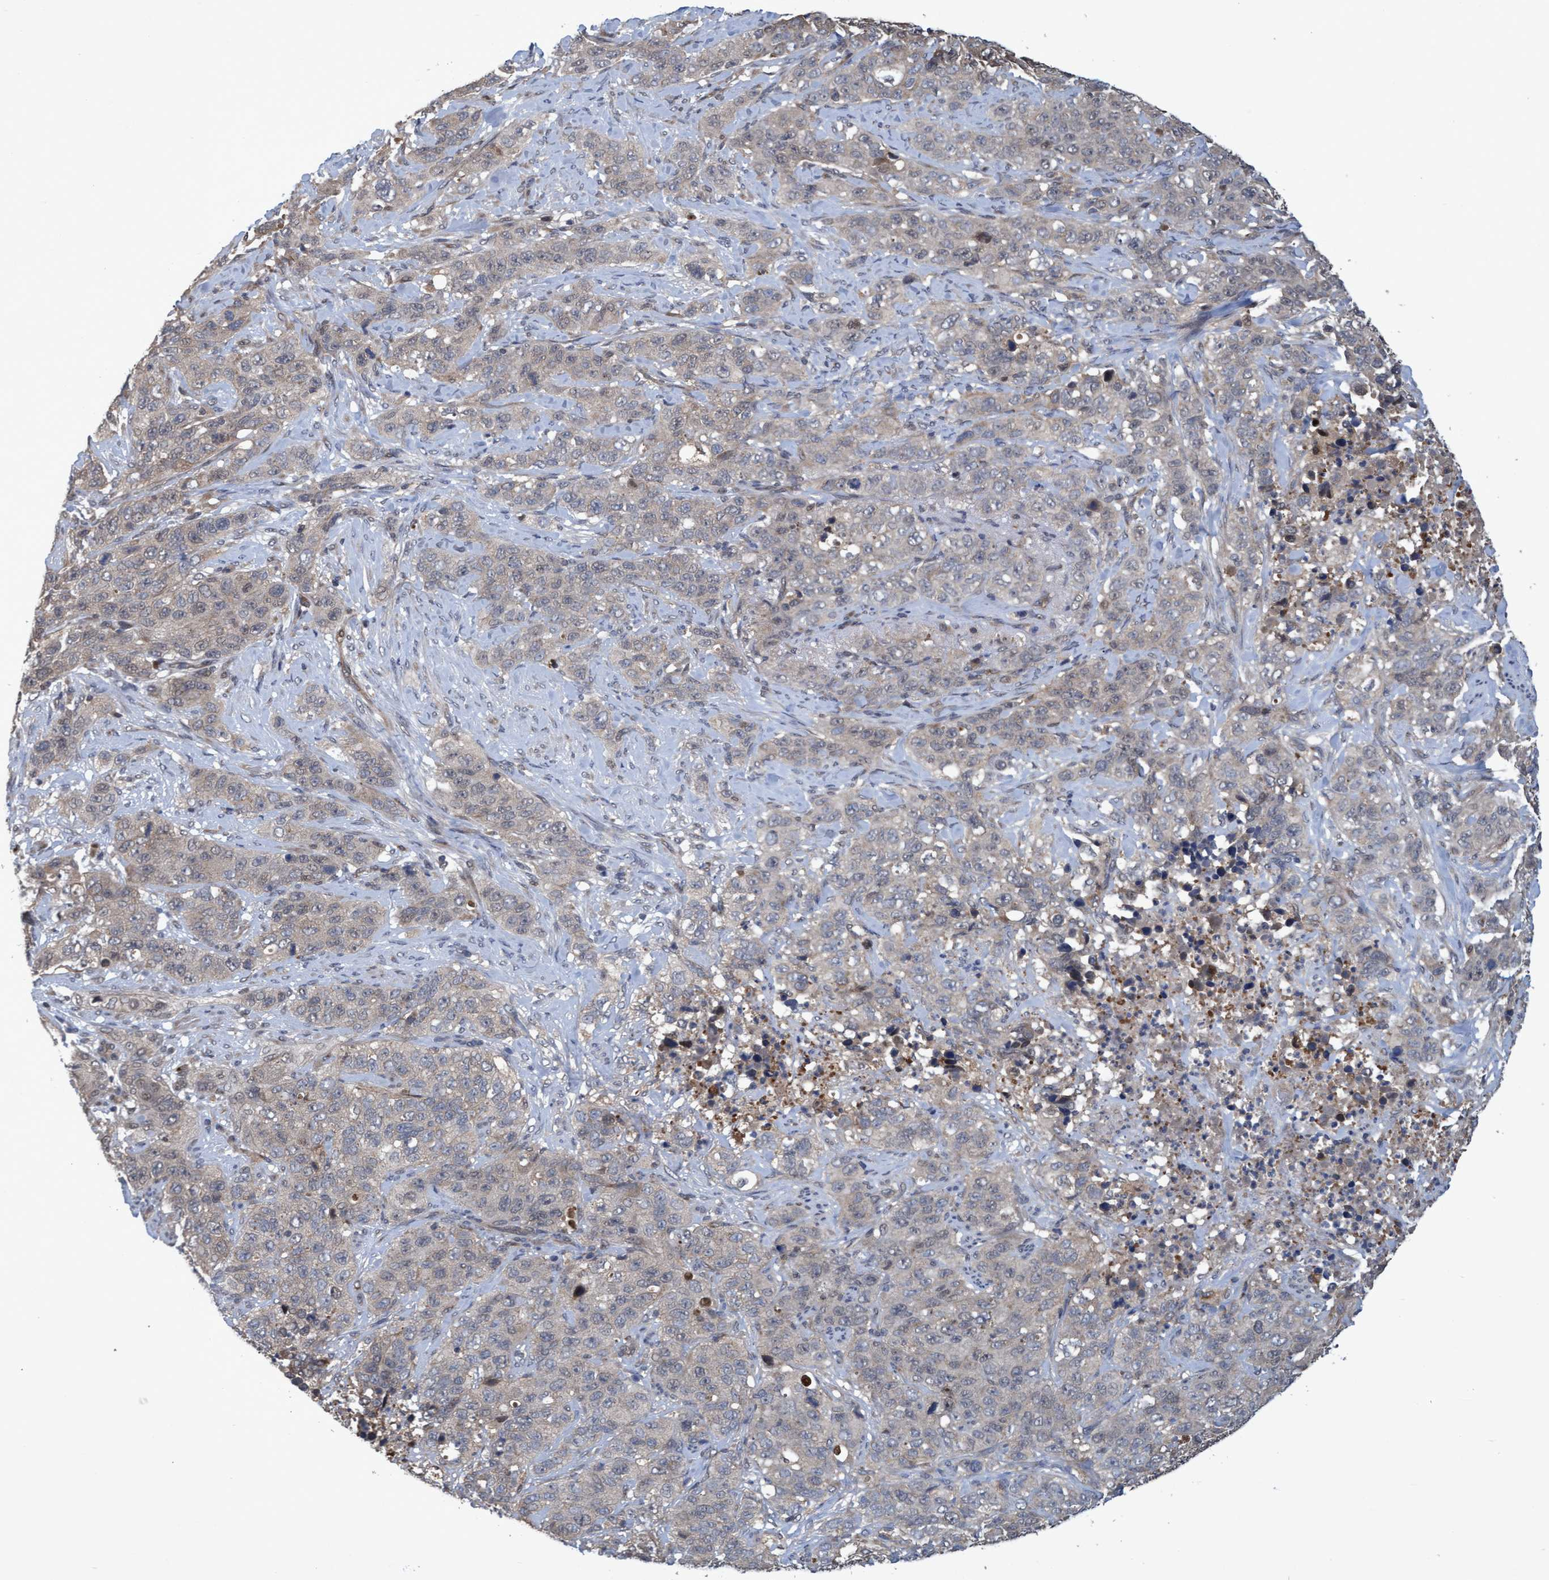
{"staining": {"intensity": "weak", "quantity": "<25%", "location": "cytoplasmic/membranous"}, "tissue": "stomach cancer", "cell_type": "Tumor cells", "image_type": "cancer", "snomed": [{"axis": "morphology", "description": "Adenocarcinoma, NOS"}, {"axis": "topography", "description": "Stomach"}], "caption": "Immunohistochemistry (IHC) image of neoplastic tissue: human adenocarcinoma (stomach) stained with DAB (3,3'-diaminobenzidine) displays no significant protein positivity in tumor cells.", "gene": "PSMB6", "patient": {"sex": "male", "age": 48}}